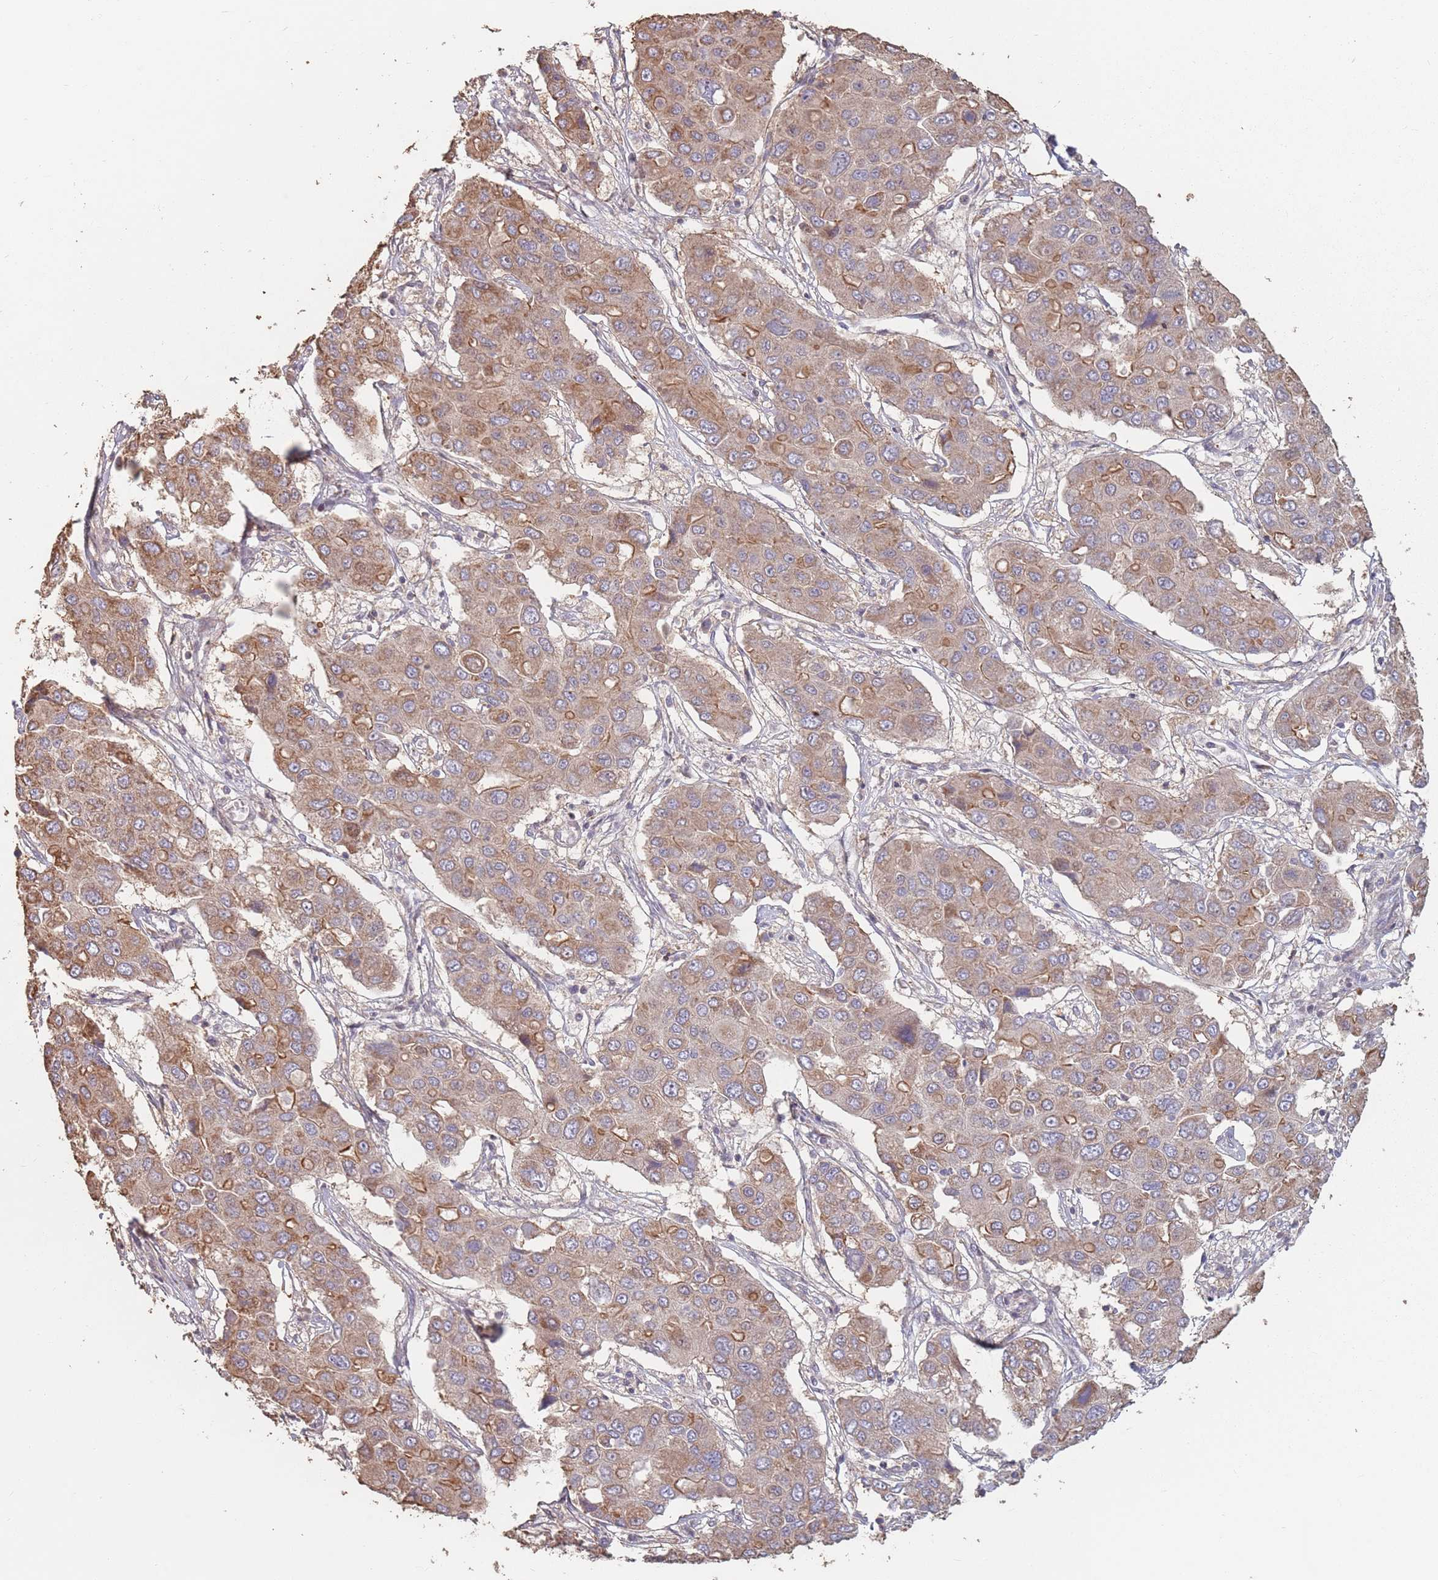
{"staining": {"intensity": "moderate", "quantity": "25%-75%", "location": "cytoplasmic/membranous"}, "tissue": "liver cancer", "cell_type": "Tumor cells", "image_type": "cancer", "snomed": [{"axis": "morphology", "description": "Cholangiocarcinoma"}, {"axis": "topography", "description": "Liver"}], "caption": "Liver cholangiocarcinoma stained with DAB (3,3'-diaminobenzidine) immunohistochemistry demonstrates medium levels of moderate cytoplasmic/membranous staining in about 25%-75% of tumor cells. Using DAB (brown) and hematoxylin (blue) stains, captured at high magnification using brightfield microscopy.", "gene": "VPS52", "patient": {"sex": "male", "age": 67}}